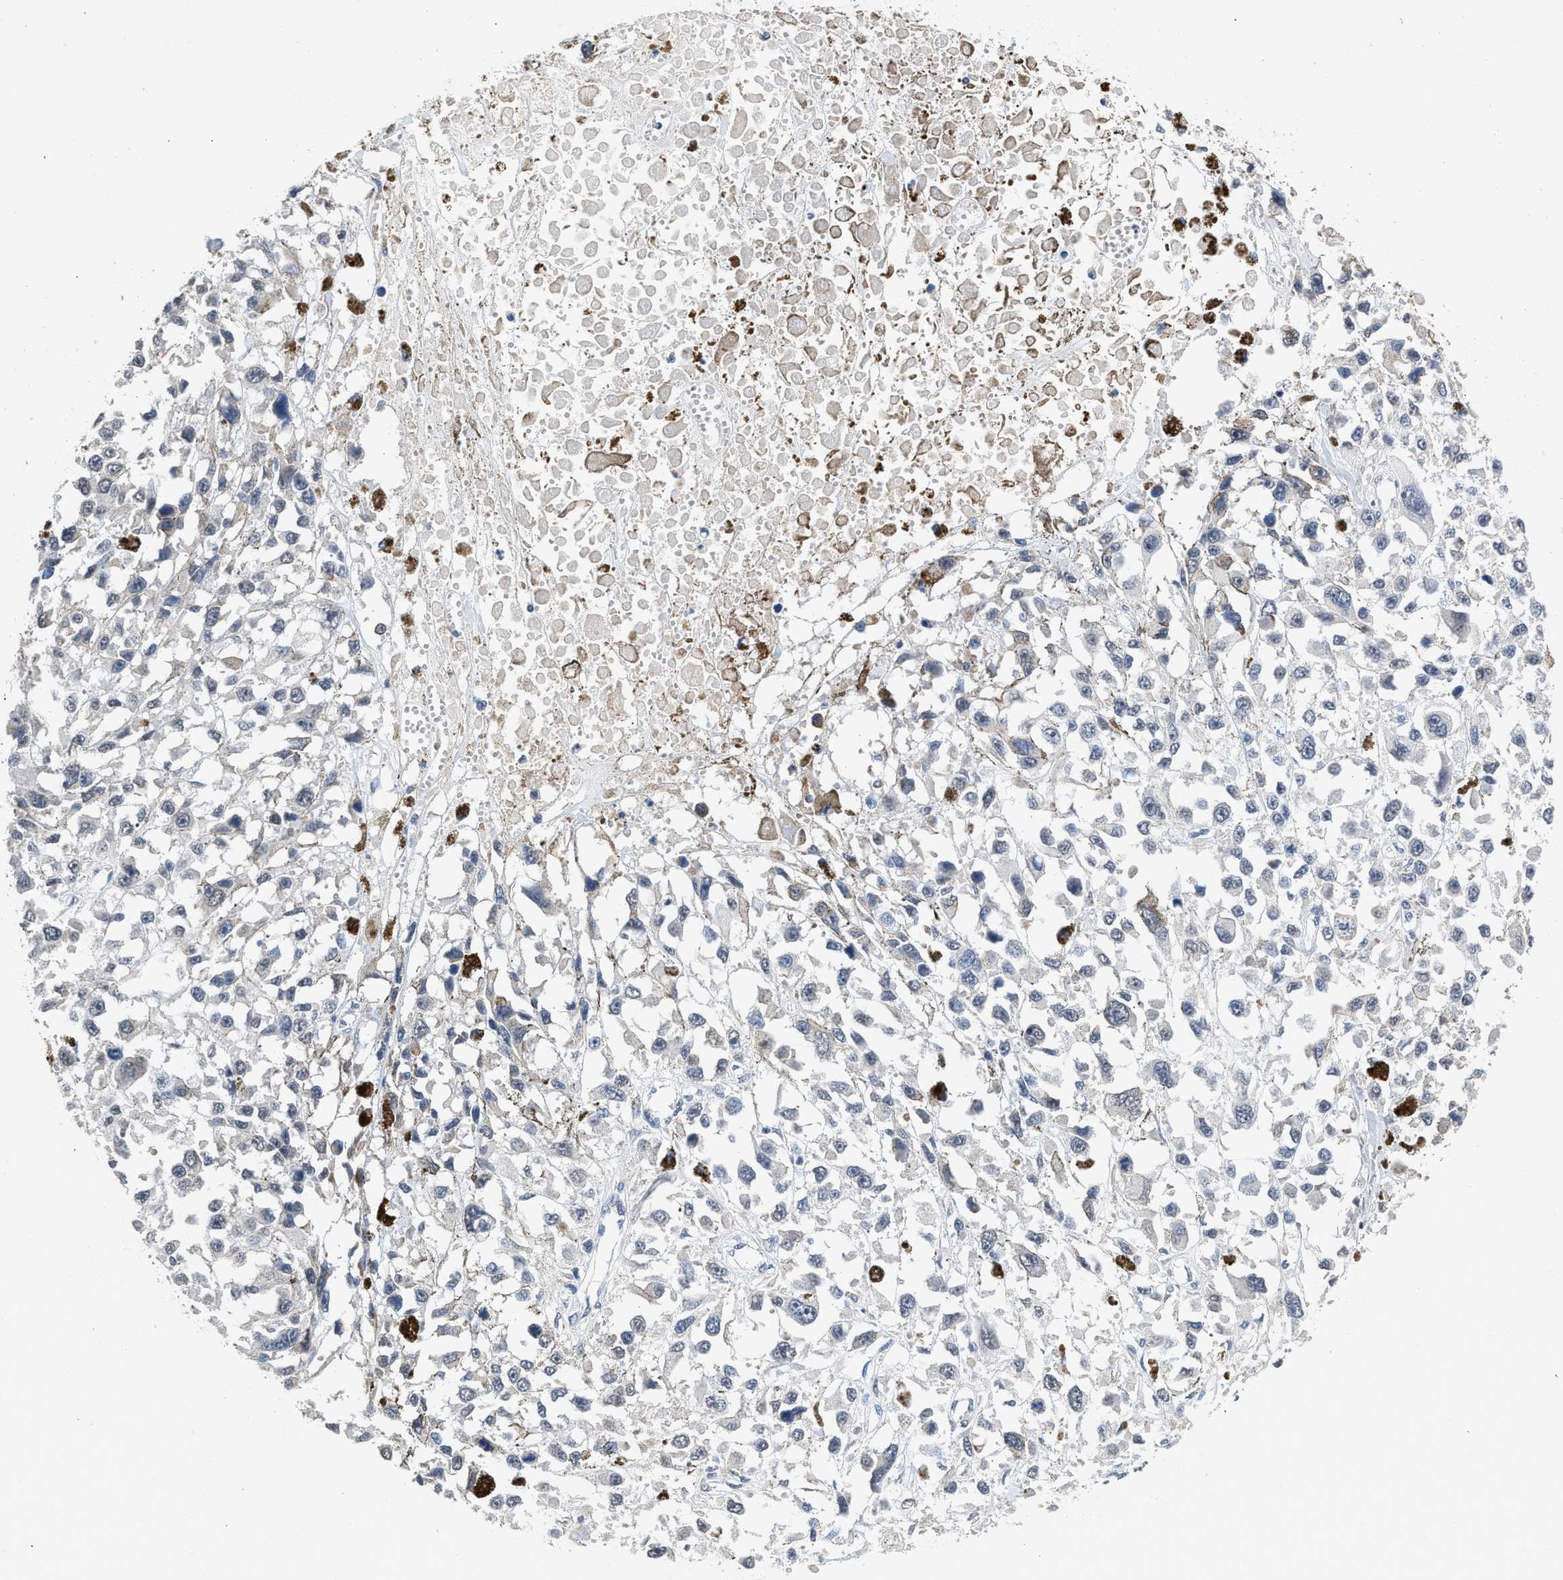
{"staining": {"intensity": "negative", "quantity": "none", "location": "none"}, "tissue": "melanoma", "cell_type": "Tumor cells", "image_type": "cancer", "snomed": [{"axis": "morphology", "description": "Malignant melanoma, Metastatic site"}, {"axis": "topography", "description": "Lymph node"}], "caption": "Melanoma was stained to show a protein in brown. There is no significant staining in tumor cells. (DAB immunohistochemistry, high magnification).", "gene": "CSF3R", "patient": {"sex": "male", "age": 59}}